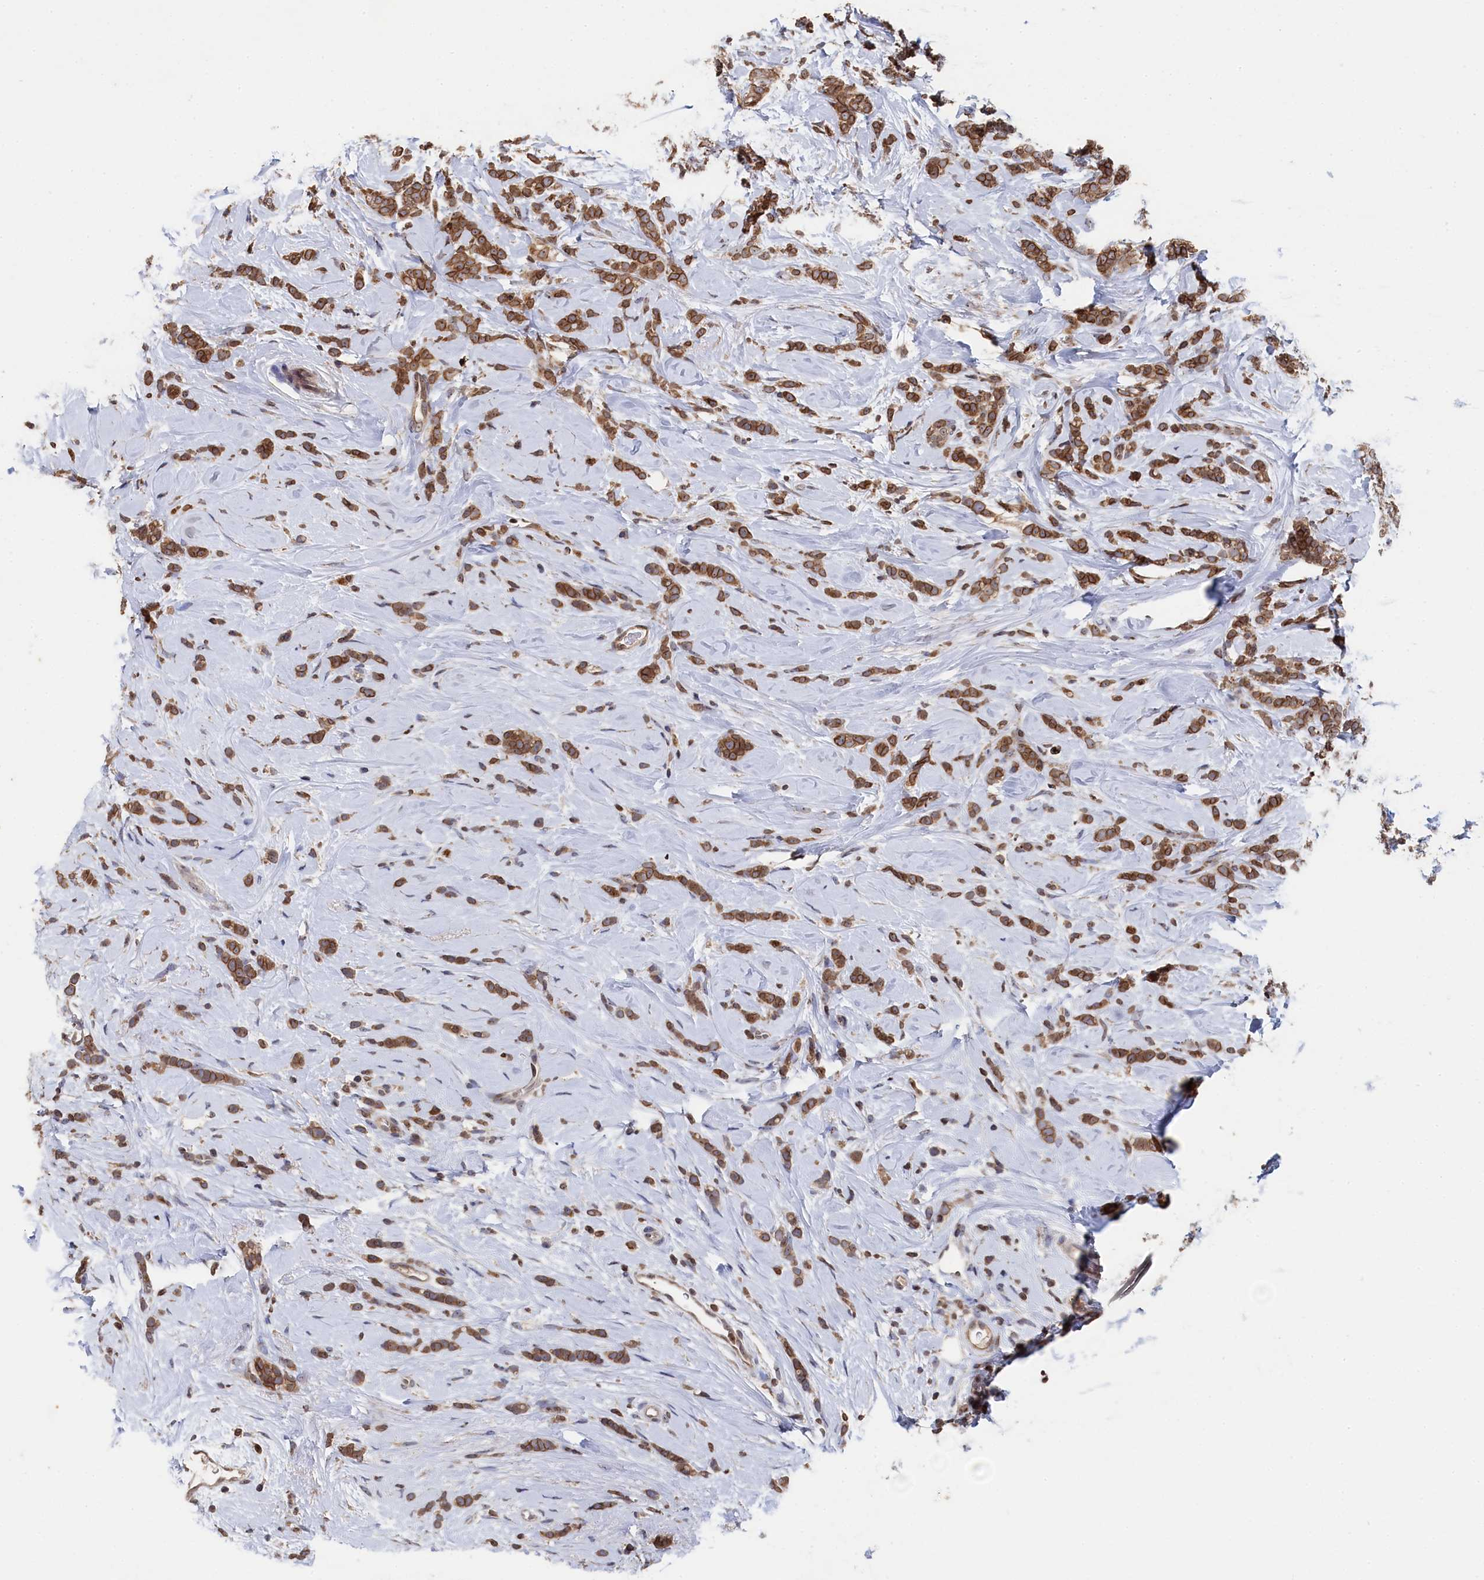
{"staining": {"intensity": "moderate", "quantity": ">75%", "location": "cytoplasmic/membranous,nuclear"}, "tissue": "breast cancer", "cell_type": "Tumor cells", "image_type": "cancer", "snomed": [{"axis": "morphology", "description": "Lobular carcinoma"}, {"axis": "topography", "description": "Breast"}], "caption": "Immunohistochemical staining of breast cancer displays medium levels of moderate cytoplasmic/membranous and nuclear protein positivity in approximately >75% of tumor cells.", "gene": "ANKEF1", "patient": {"sex": "female", "age": 58}}